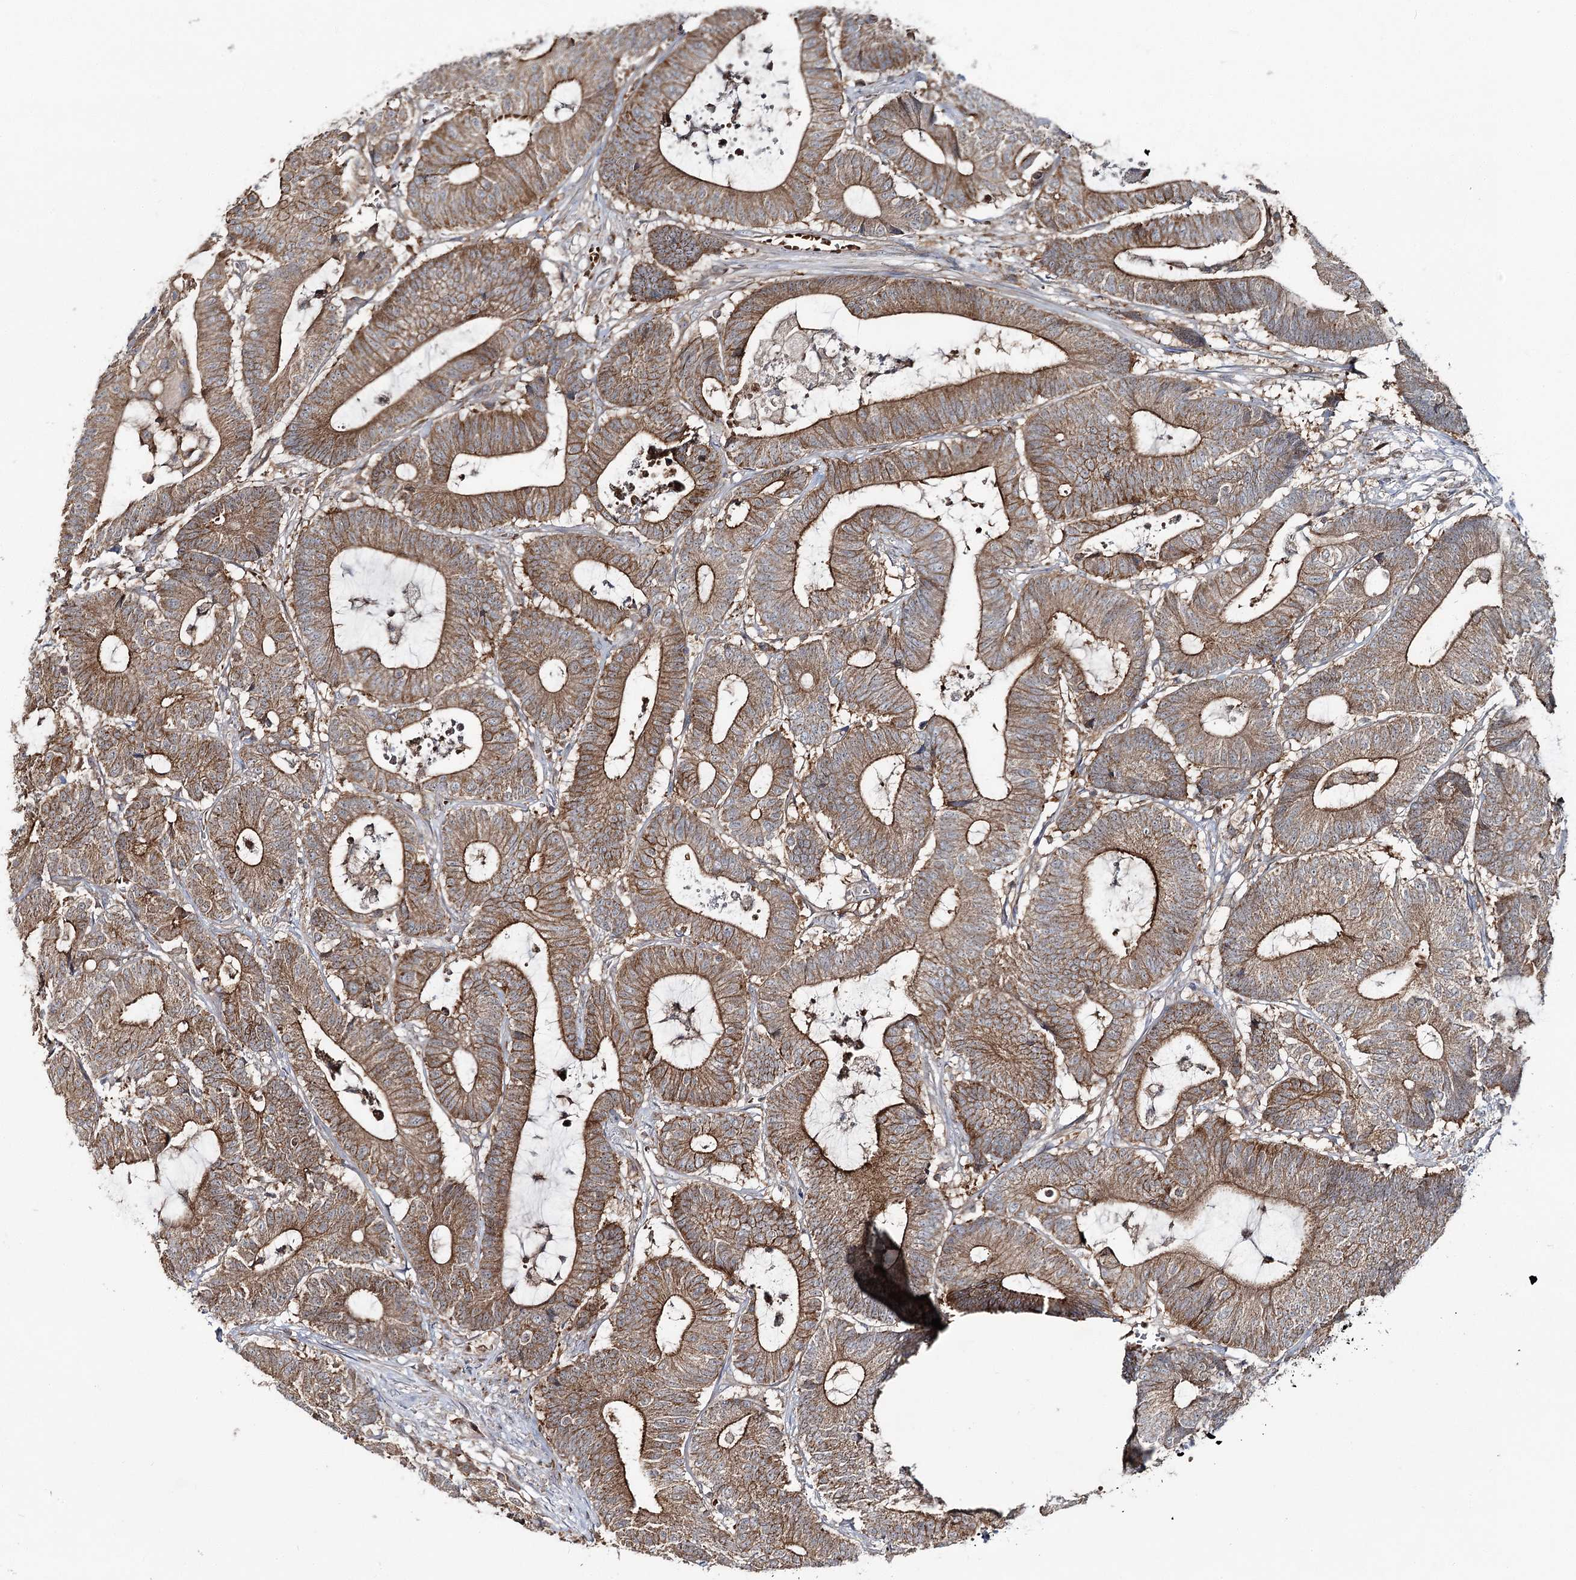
{"staining": {"intensity": "moderate", "quantity": ">75%", "location": "cytoplasmic/membranous"}, "tissue": "colorectal cancer", "cell_type": "Tumor cells", "image_type": "cancer", "snomed": [{"axis": "morphology", "description": "Adenocarcinoma, NOS"}, {"axis": "topography", "description": "Colon"}], "caption": "Immunohistochemical staining of colorectal cancer displays medium levels of moderate cytoplasmic/membranous protein positivity in about >75% of tumor cells.", "gene": "PCBD2", "patient": {"sex": "female", "age": 84}}